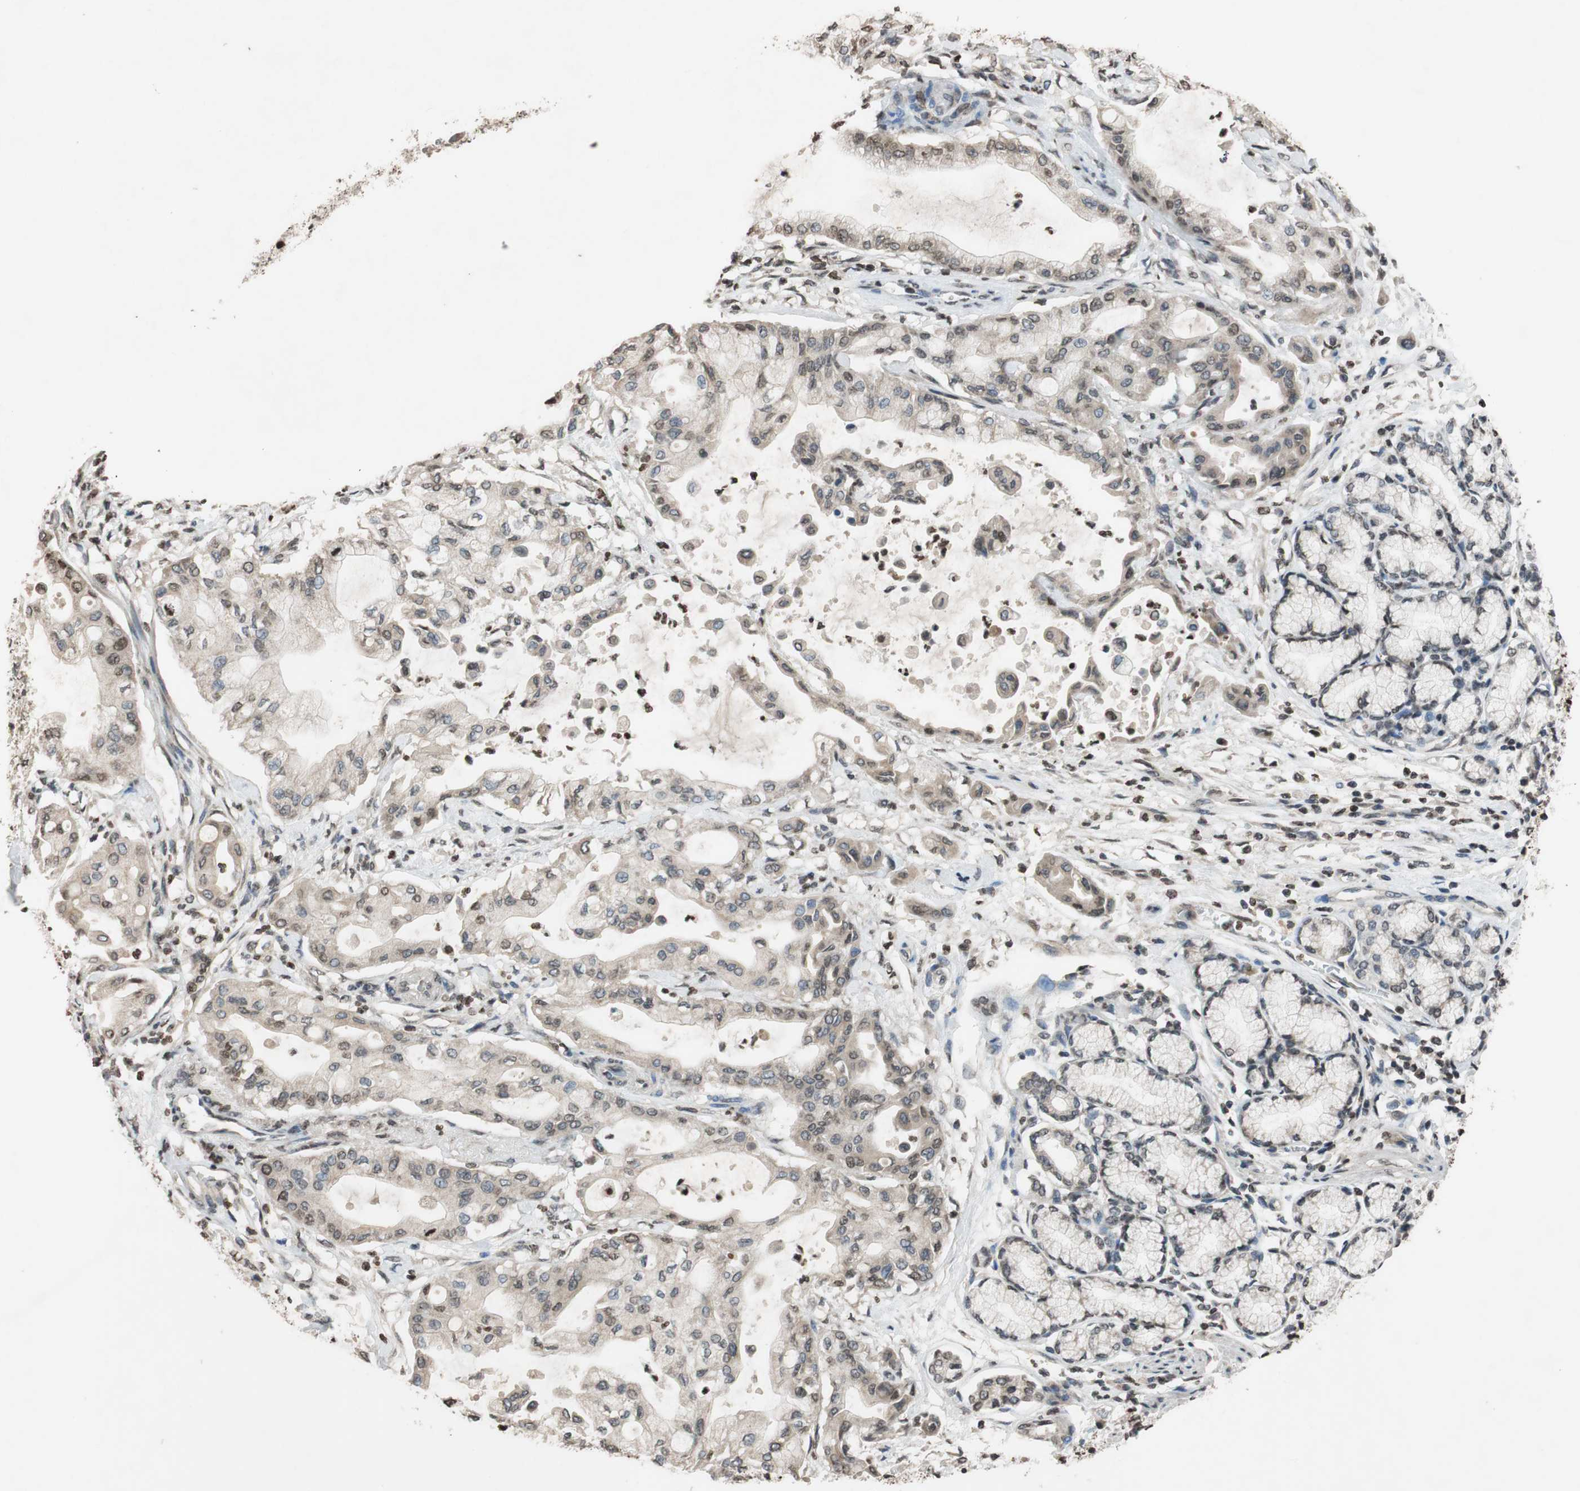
{"staining": {"intensity": "weak", "quantity": "<25%", "location": "cytoplasmic/membranous,nuclear"}, "tissue": "pancreatic cancer", "cell_type": "Tumor cells", "image_type": "cancer", "snomed": [{"axis": "morphology", "description": "Adenocarcinoma, NOS"}, {"axis": "morphology", "description": "Adenocarcinoma, metastatic, NOS"}, {"axis": "topography", "description": "Lymph node"}, {"axis": "topography", "description": "Pancreas"}, {"axis": "topography", "description": "Duodenum"}], "caption": "High magnification brightfield microscopy of pancreatic cancer stained with DAB (3,3'-diaminobenzidine) (brown) and counterstained with hematoxylin (blue): tumor cells show no significant positivity.", "gene": "MCM6", "patient": {"sex": "female", "age": 64}}